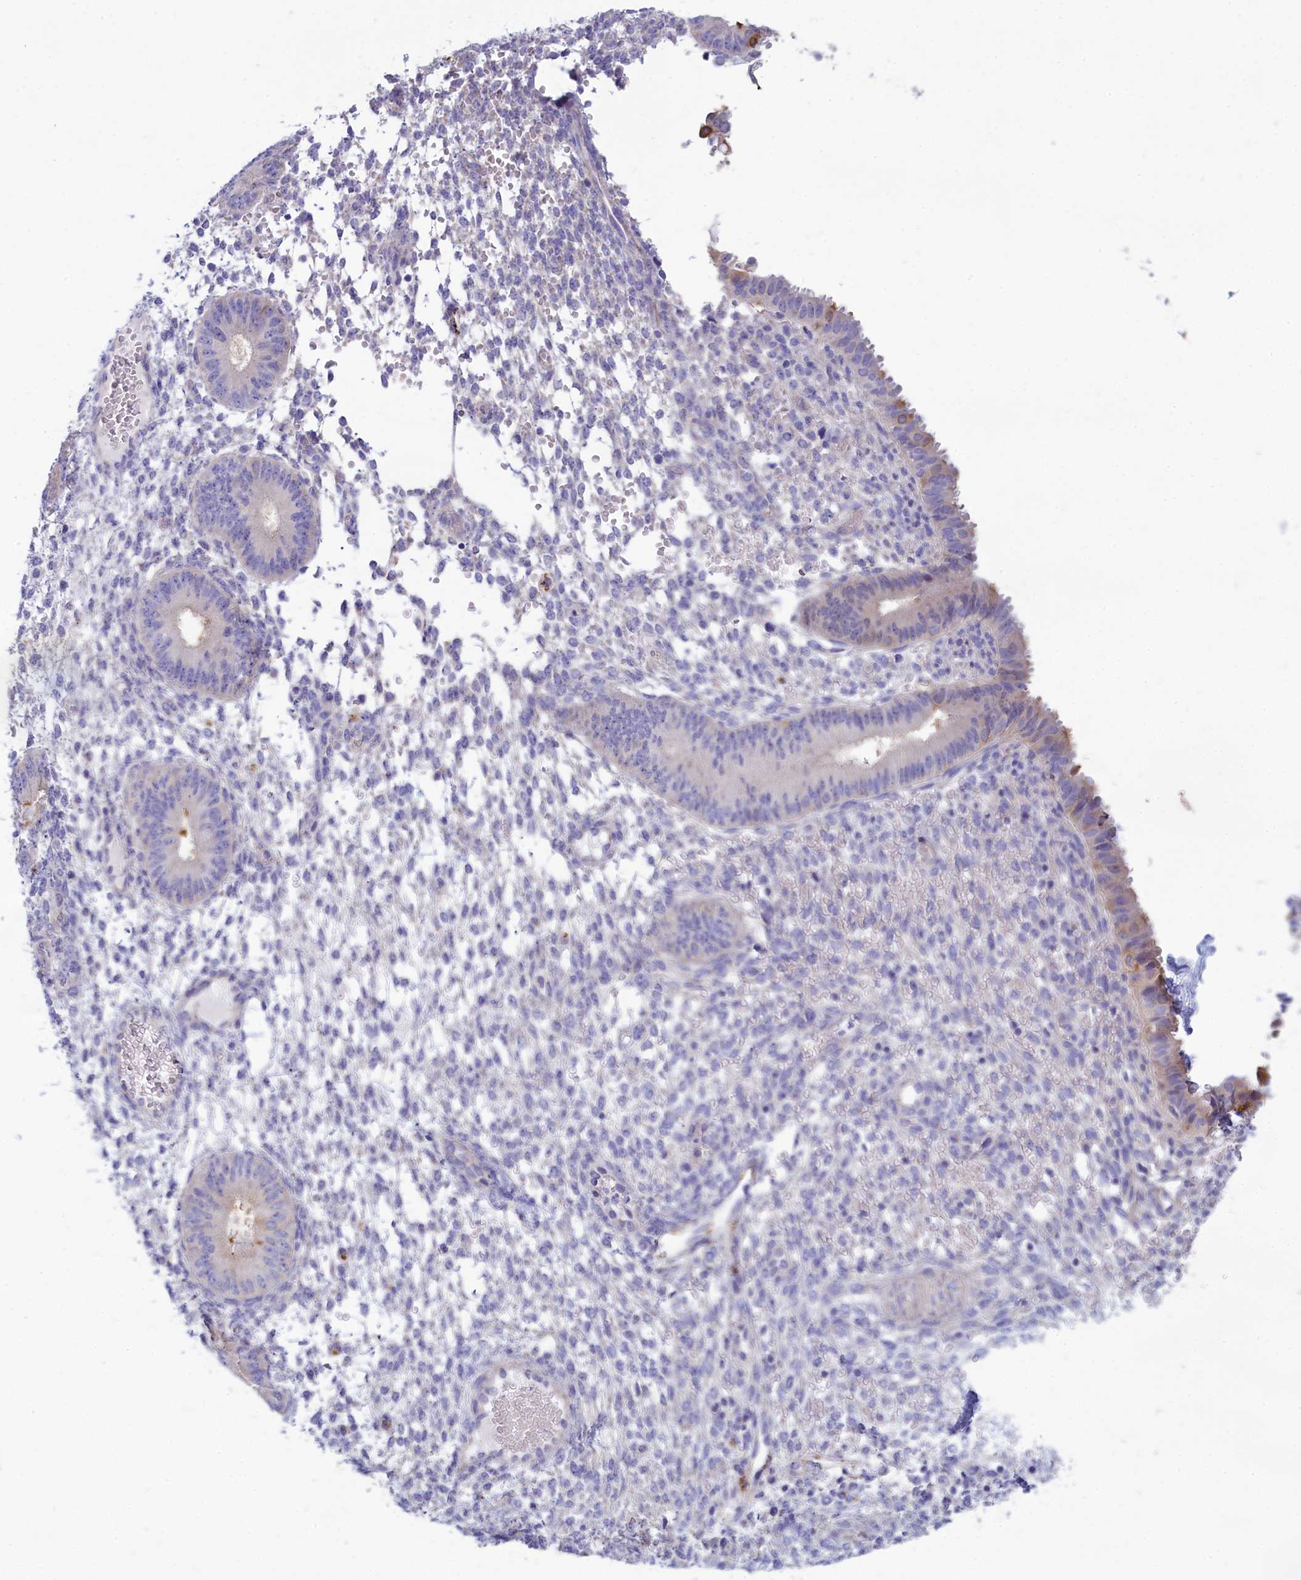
{"staining": {"intensity": "negative", "quantity": "none", "location": "none"}, "tissue": "endometrium", "cell_type": "Cells in endometrial stroma", "image_type": "normal", "snomed": [{"axis": "morphology", "description": "Normal tissue, NOS"}, {"axis": "topography", "description": "Endometrium"}], "caption": "The photomicrograph exhibits no significant positivity in cells in endometrial stroma of endometrium. (DAB immunohistochemistry (IHC) with hematoxylin counter stain).", "gene": "WDR6", "patient": {"sex": "female", "age": 49}}